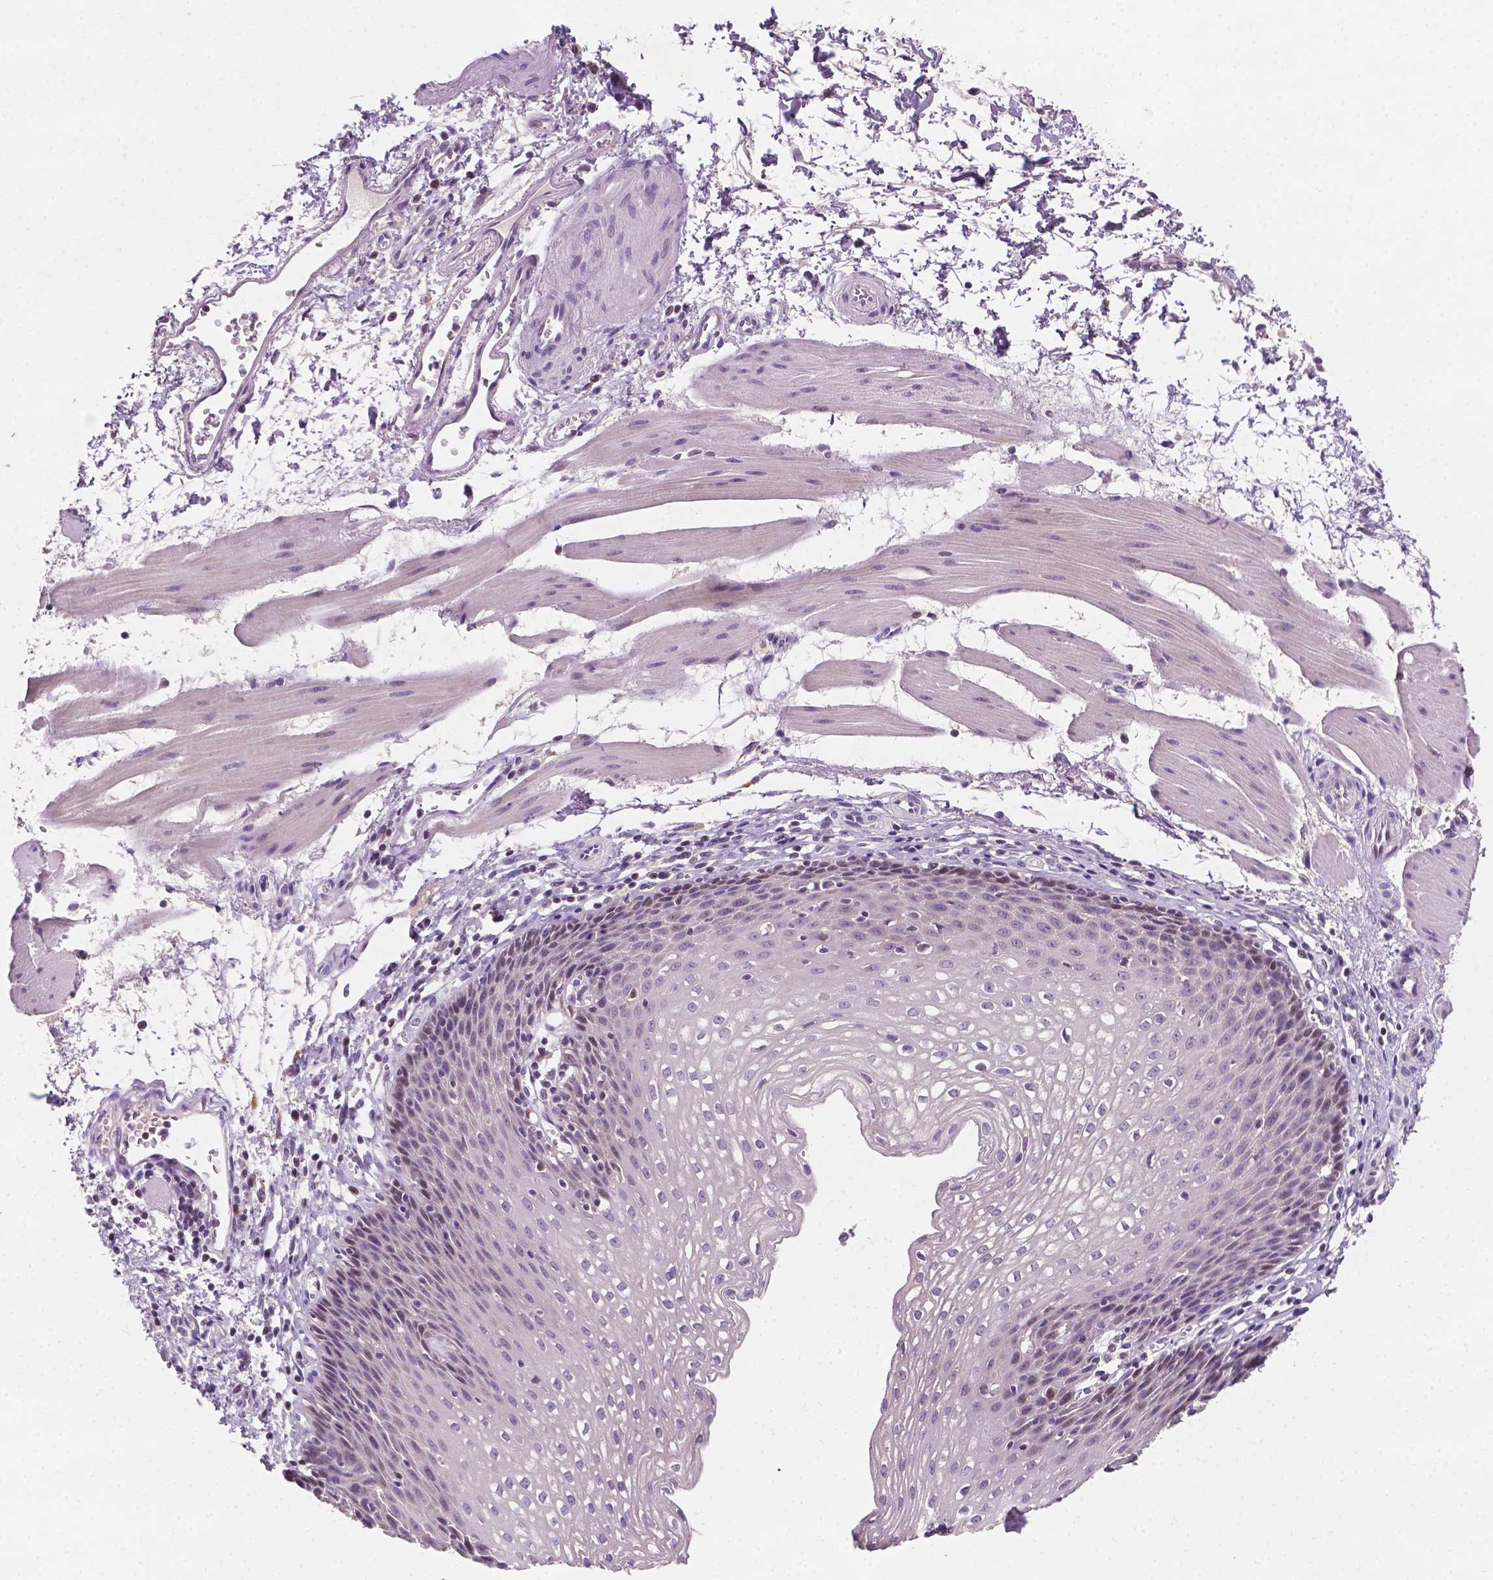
{"staining": {"intensity": "weak", "quantity": "<25%", "location": "cytoplasmic/membranous"}, "tissue": "esophagus", "cell_type": "Squamous epithelial cells", "image_type": "normal", "snomed": [{"axis": "morphology", "description": "Normal tissue, NOS"}, {"axis": "topography", "description": "Esophagus"}], "caption": "Immunohistochemical staining of benign human esophagus shows no significant staining in squamous epithelial cells. (Brightfield microscopy of DAB IHC at high magnification).", "gene": "MROH6", "patient": {"sex": "female", "age": 64}}